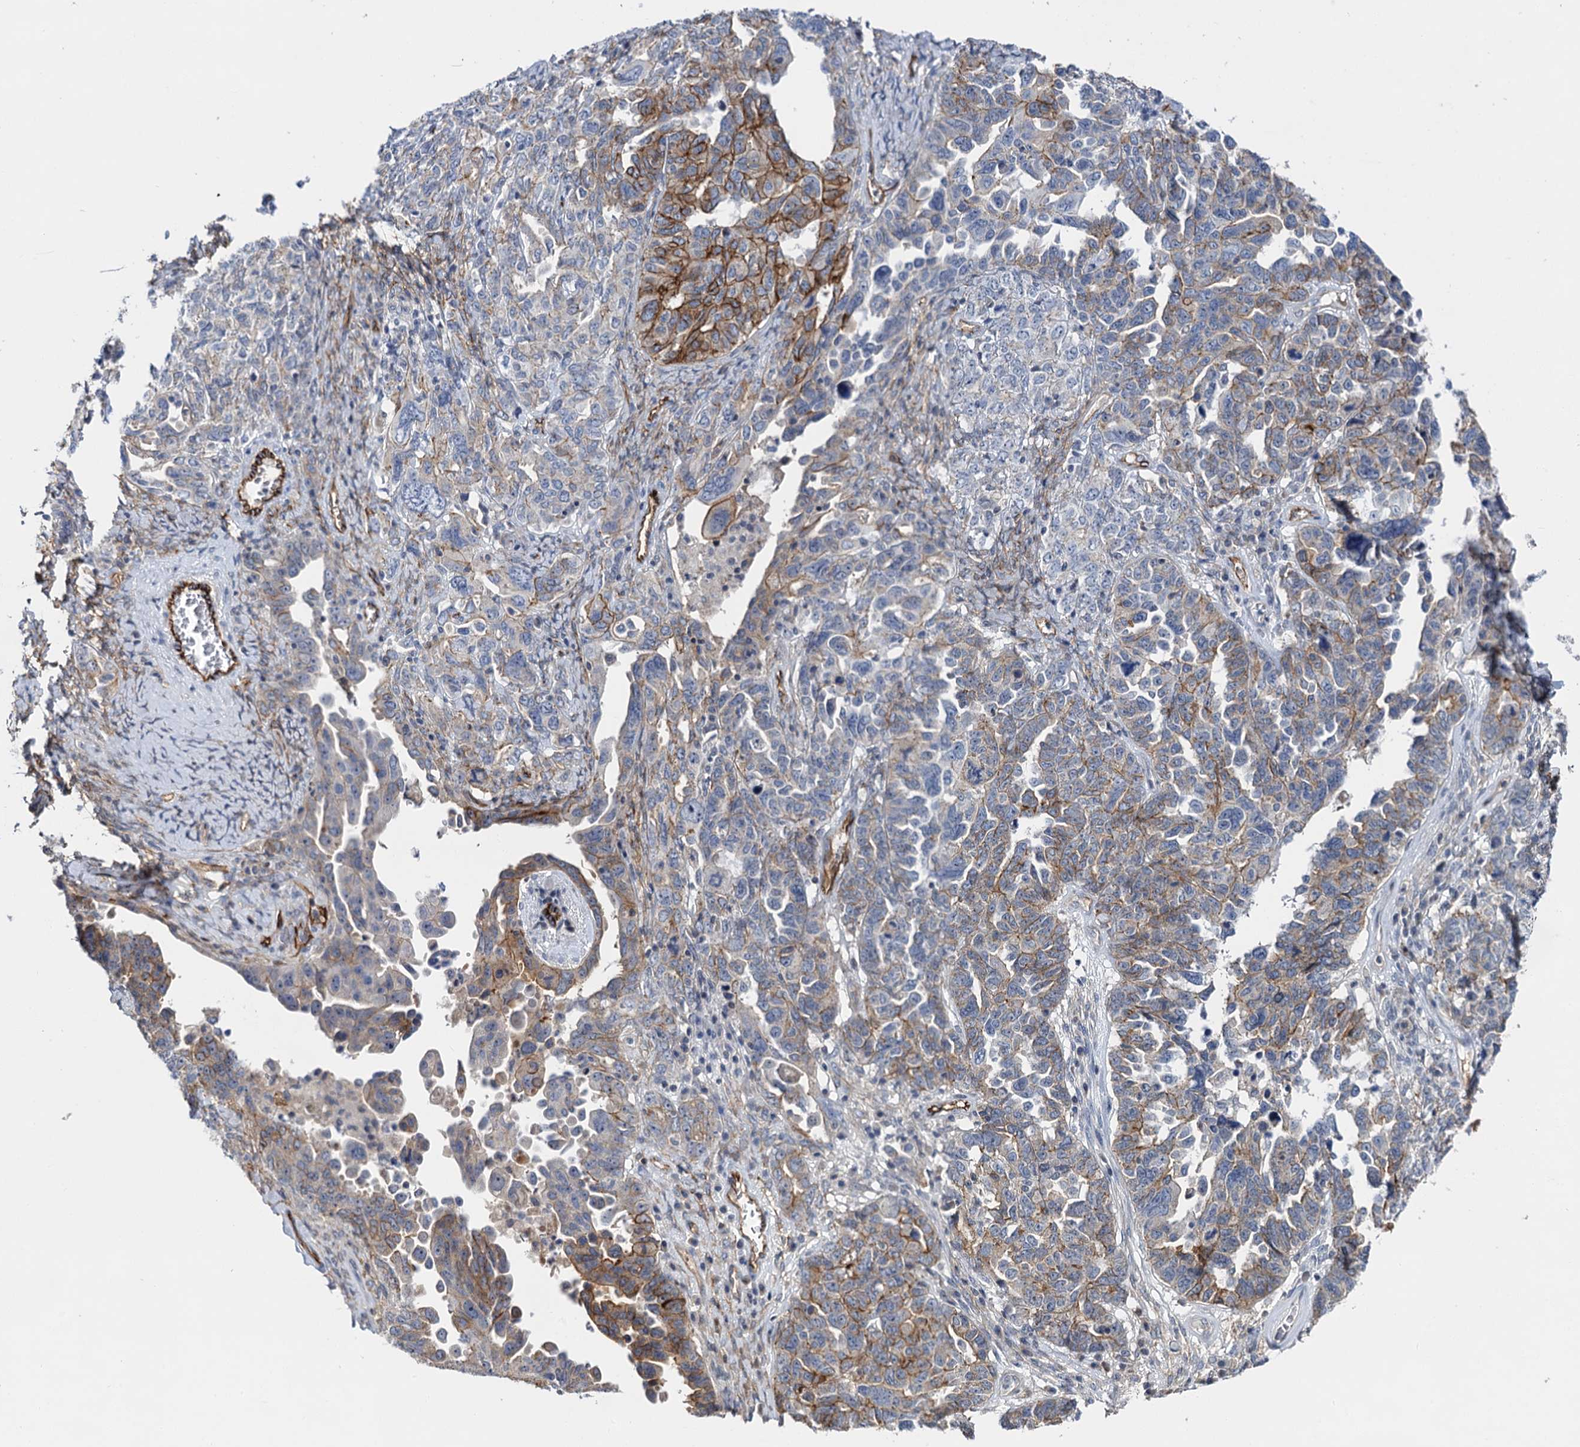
{"staining": {"intensity": "strong", "quantity": "<25%", "location": "cytoplasmic/membranous"}, "tissue": "ovarian cancer", "cell_type": "Tumor cells", "image_type": "cancer", "snomed": [{"axis": "morphology", "description": "Carcinoma, endometroid"}, {"axis": "topography", "description": "Ovary"}], "caption": "Immunohistochemistry histopathology image of neoplastic tissue: ovarian cancer (endometroid carcinoma) stained using immunohistochemistry demonstrates medium levels of strong protein expression localized specifically in the cytoplasmic/membranous of tumor cells, appearing as a cytoplasmic/membranous brown color.", "gene": "ABLIM1", "patient": {"sex": "female", "age": 62}}